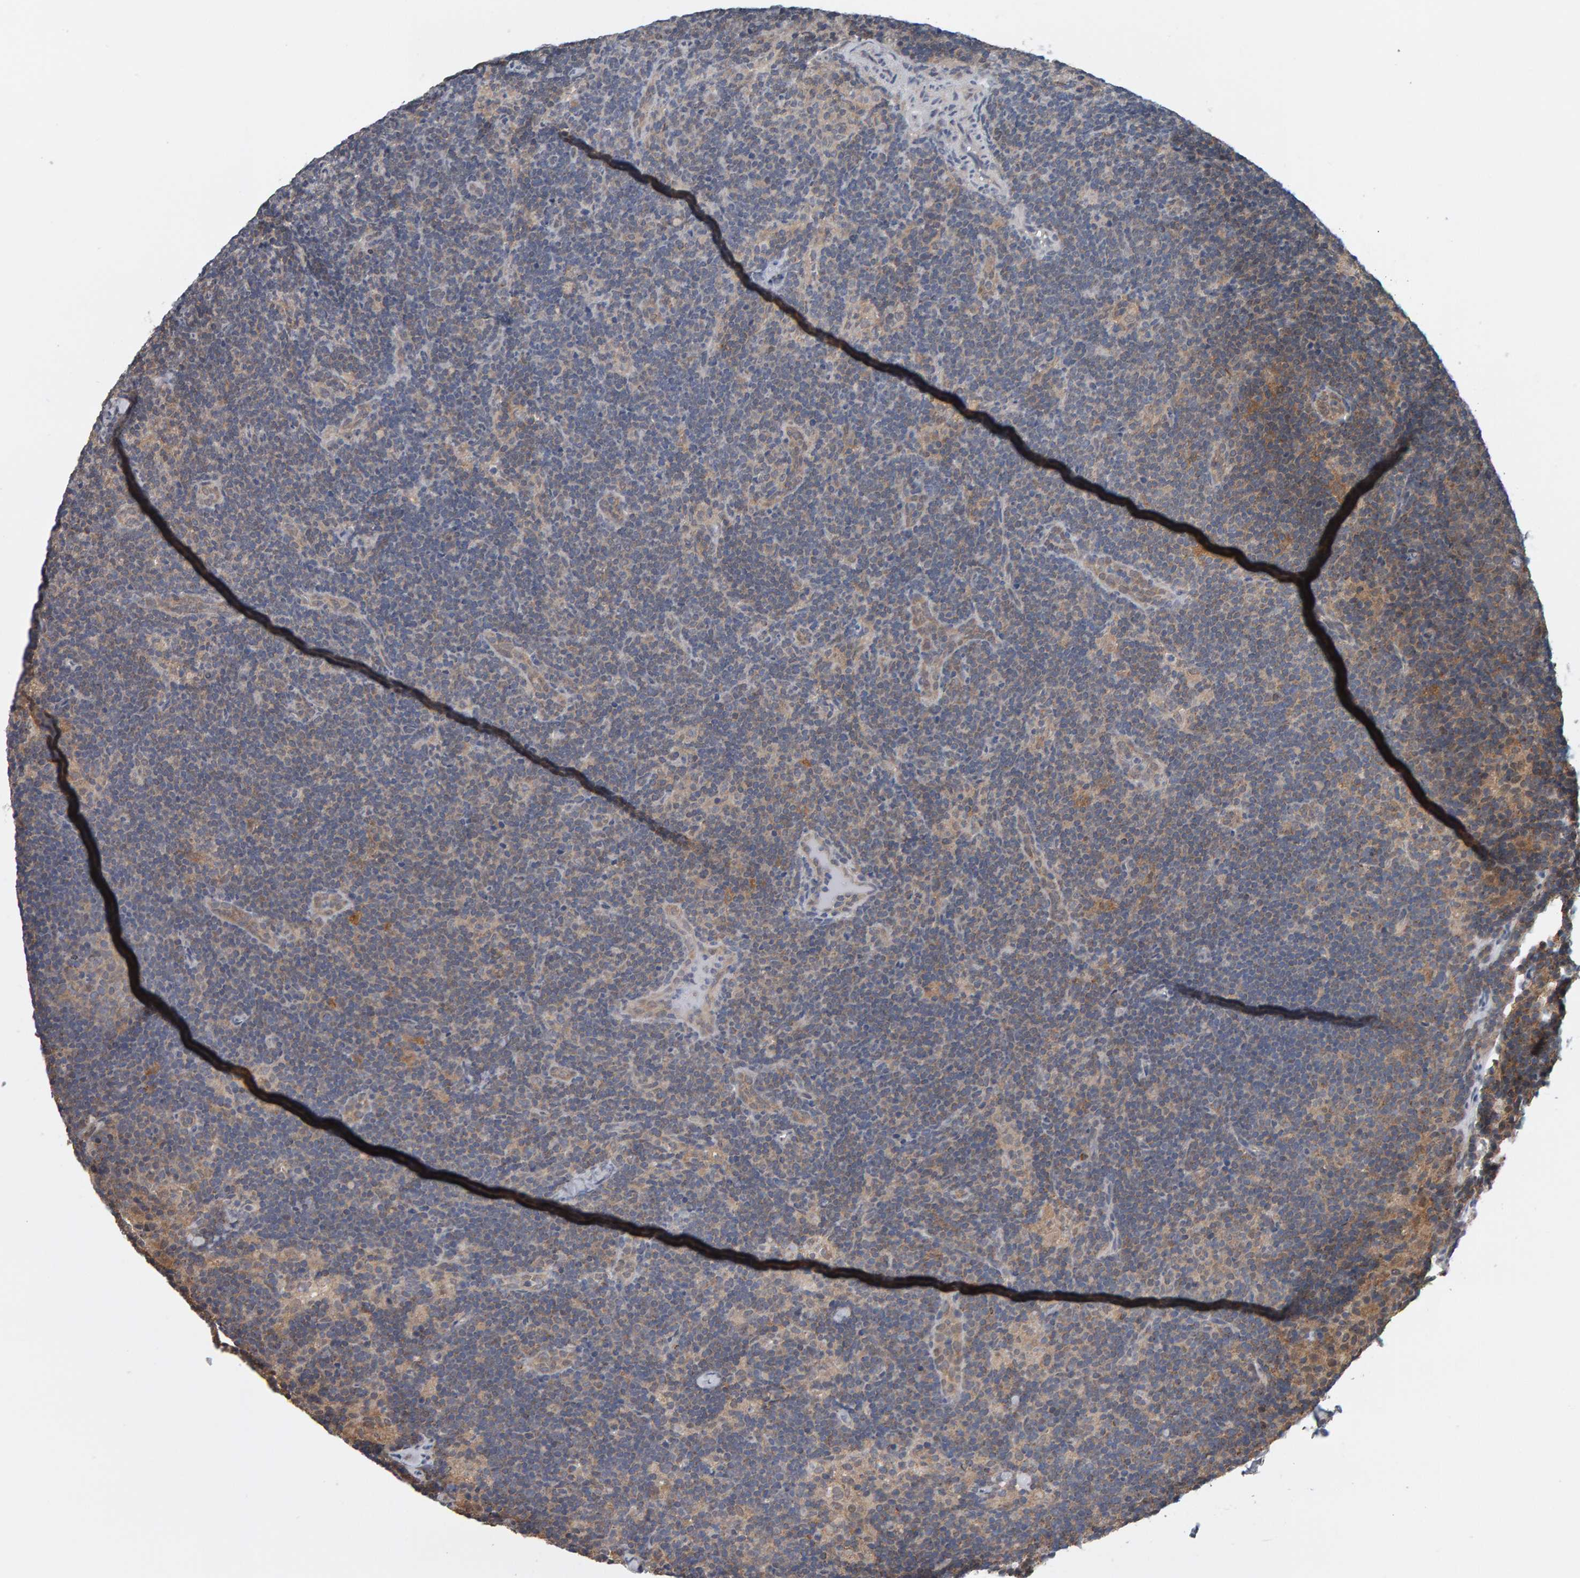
{"staining": {"intensity": "weak", "quantity": "<25%", "location": "cytoplasmic/membranous"}, "tissue": "lymph node", "cell_type": "Germinal center cells", "image_type": "normal", "snomed": [{"axis": "morphology", "description": "Normal tissue, NOS"}, {"axis": "topography", "description": "Lymph node"}], "caption": "Protein analysis of benign lymph node reveals no significant positivity in germinal center cells. (Brightfield microscopy of DAB IHC at high magnification).", "gene": "COASY", "patient": {"sex": "female", "age": 22}}